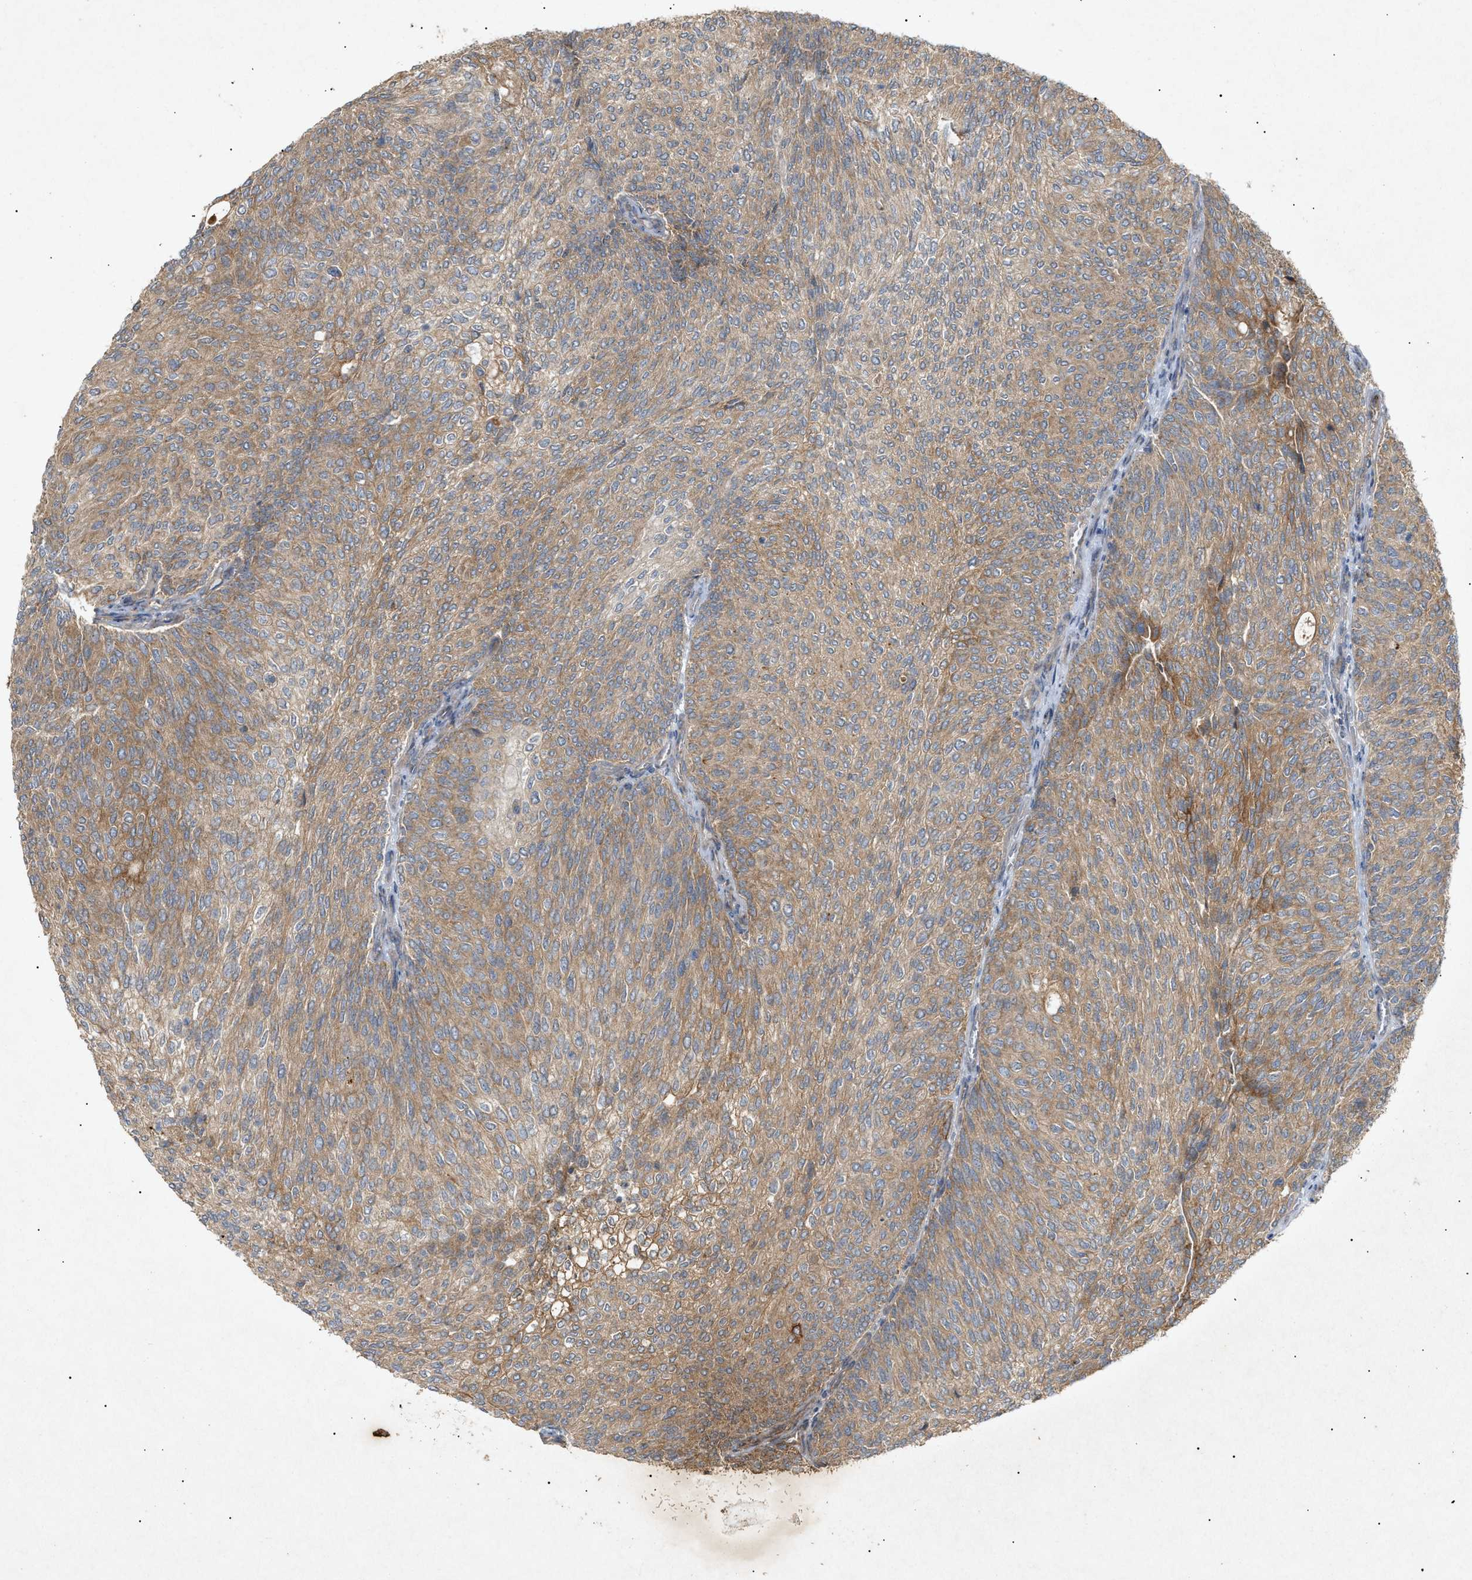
{"staining": {"intensity": "moderate", "quantity": ">75%", "location": "cytoplasmic/membranous"}, "tissue": "urothelial cancer", "cell_type": "Tumor cells", "image_type": "cancer", "snomed": [{"axis": "morphology", "description": "Urothelial carcinoma, Low grade"}, {"axis": "topography", "description": "Urinary bladder"}], "caption": "A brown stain shows moderate cytoplasmic/membranous expression of a protein in human urothelial carcinoma (low-grade) tumor cells.", "gene": "MTCH1", "patient": {"sex": "female", "age": 79}}